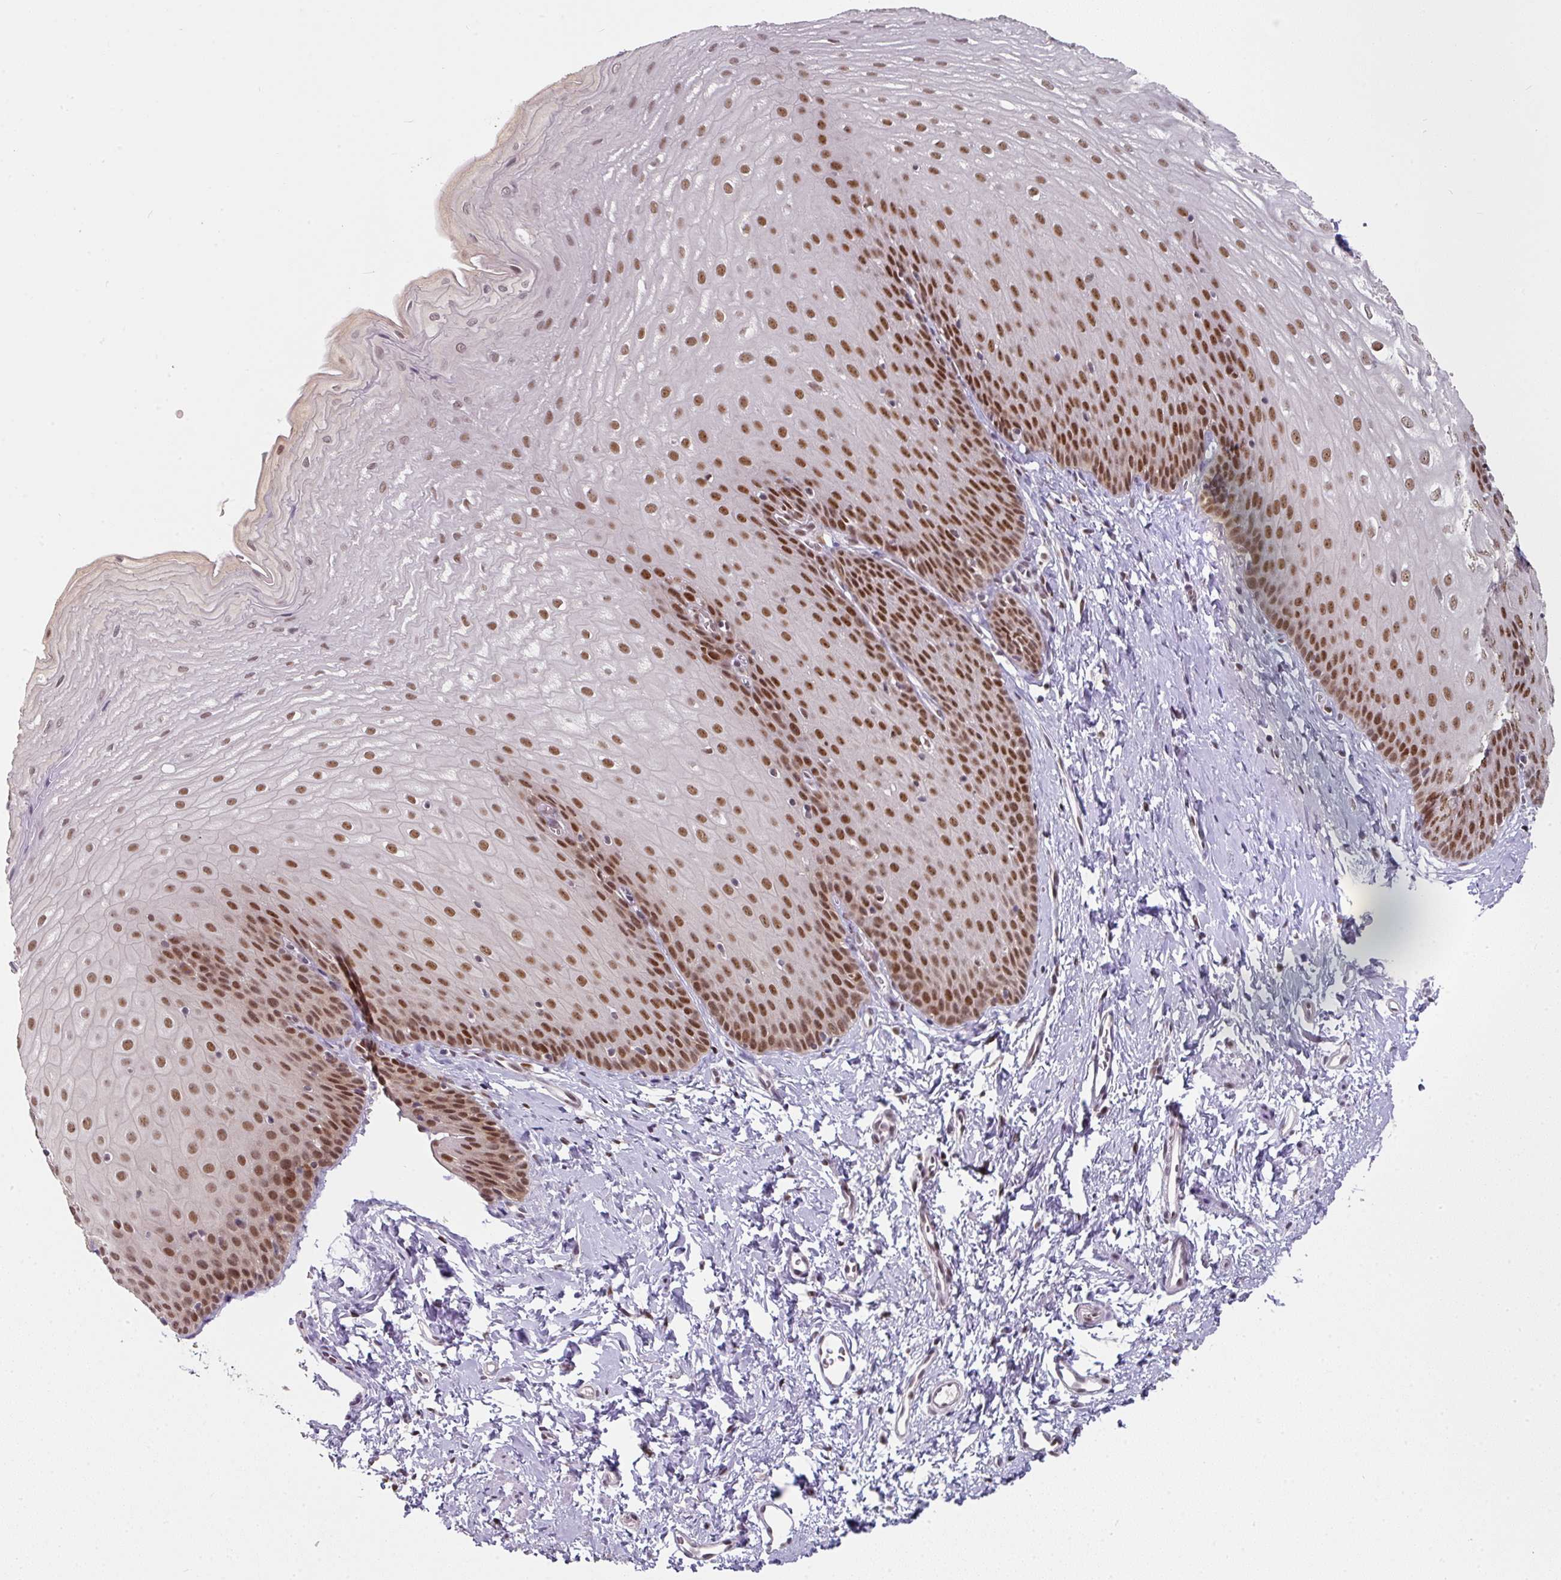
{"staining": {"intensity": "strong", "quantity": ">75%", "location": "nuclear"}, "tissue": "esophagus", "cell_type": "Squamous epithelial cells", "image_type": "normal", "snomed": [{"axis": "morphology", "description": "Normal tissue, NOS"}, {"axis": "topography", "description": "Esophagus"}], "caption": "DAB immunohistochemical staining of normal human esophagus demonstrates strong nuclear protein positivity in approximately >75% of squamous epithelial cells. (DAB (3,3'-diaminobenzidine) = brown stain, brightfield microscopy at high magnification).", "gene": "ENSG00000283782", "patient": {"sex": "male", "age": 70}}